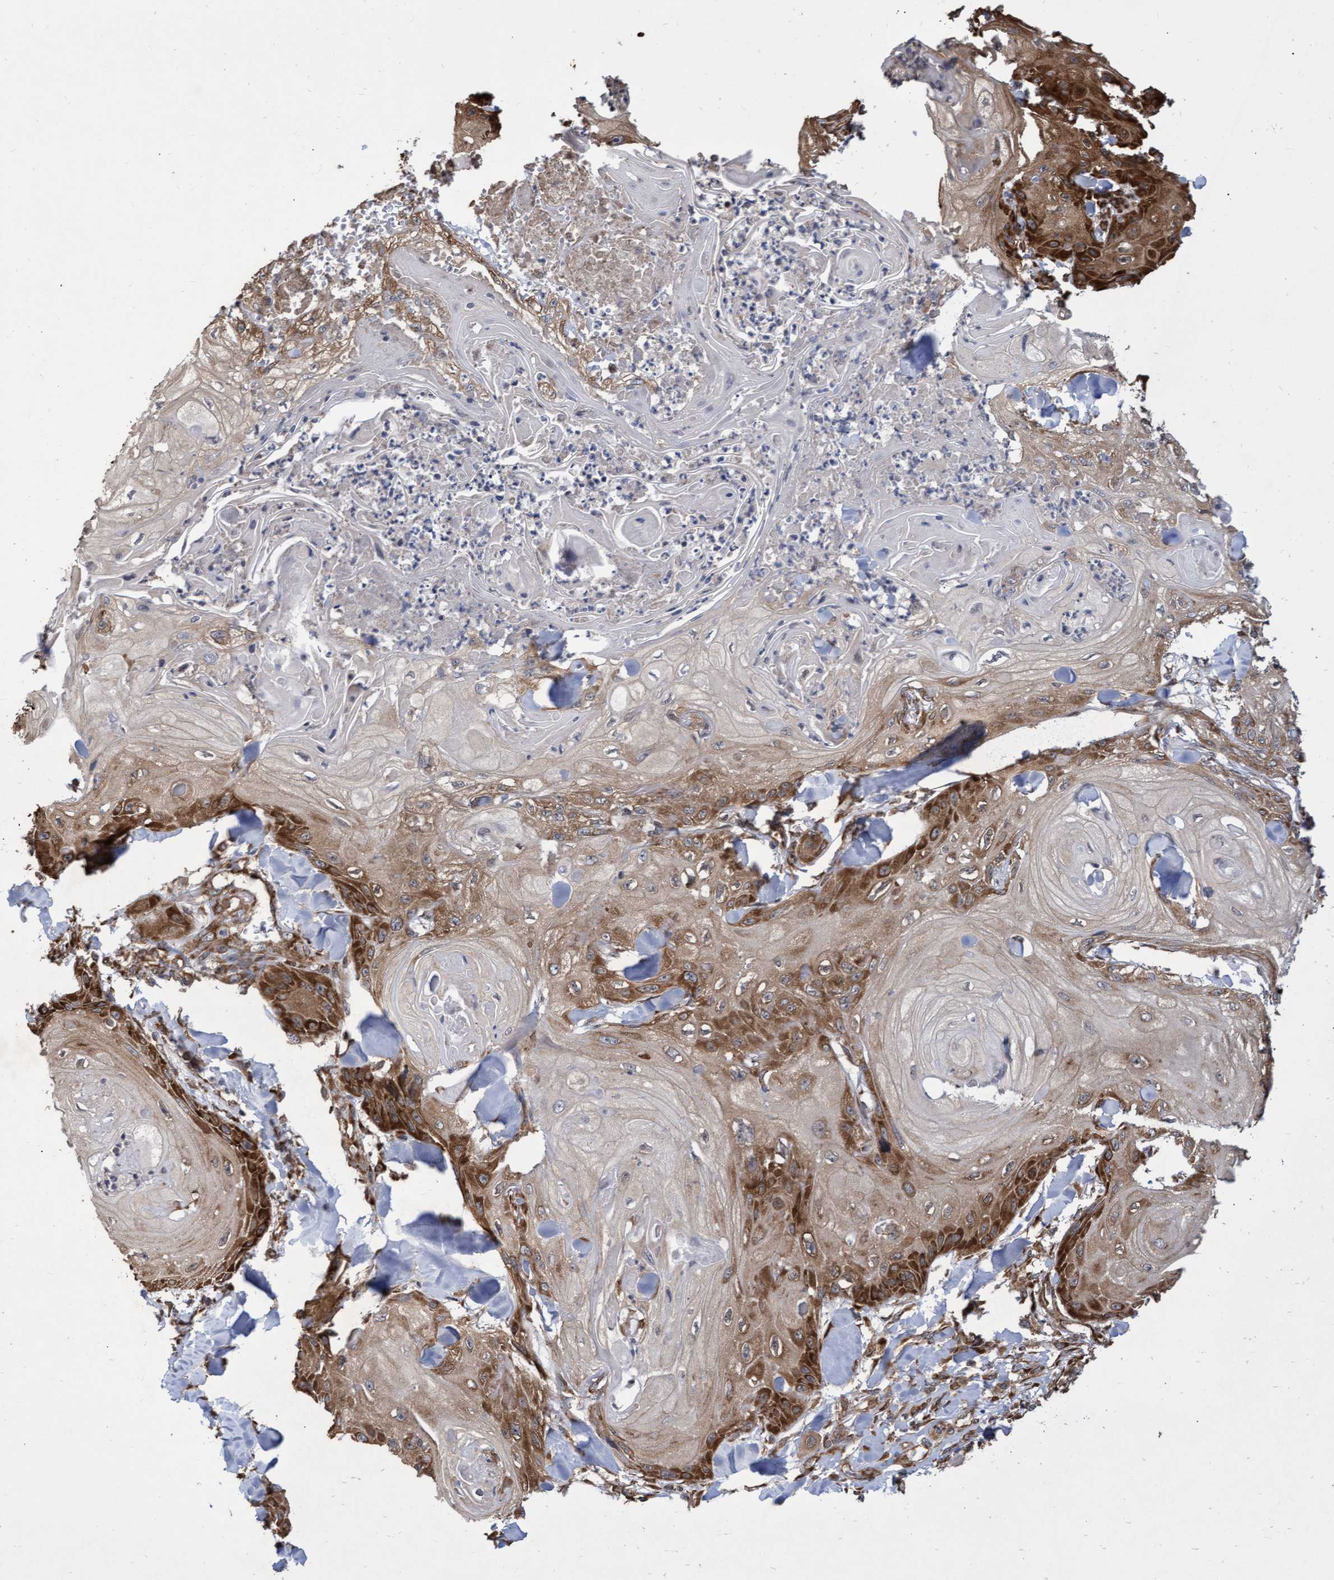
{"staining": {"intensity": "moderate", "quantity": "25%-75%", "location": "cytoplasmic/membranous"}, "tissue": "skin cancer", "cell_type": "Tumor cells", "image_type": "cancer", "snomed": [{"axis": "morphology", "description": "Squamous cell carcinoma, NOS"}, {"axis": "topography", "description": "Skin"}], "caption": "Immunohistochemical staining of squamous cell carcinoma (skin) exhibits medium levels of moderate cytoplasmic/membranous staining in about 25%-75% of tumor cells.", "gene": "ABCF2", "patient": {"sex": "male", "age": 74}}